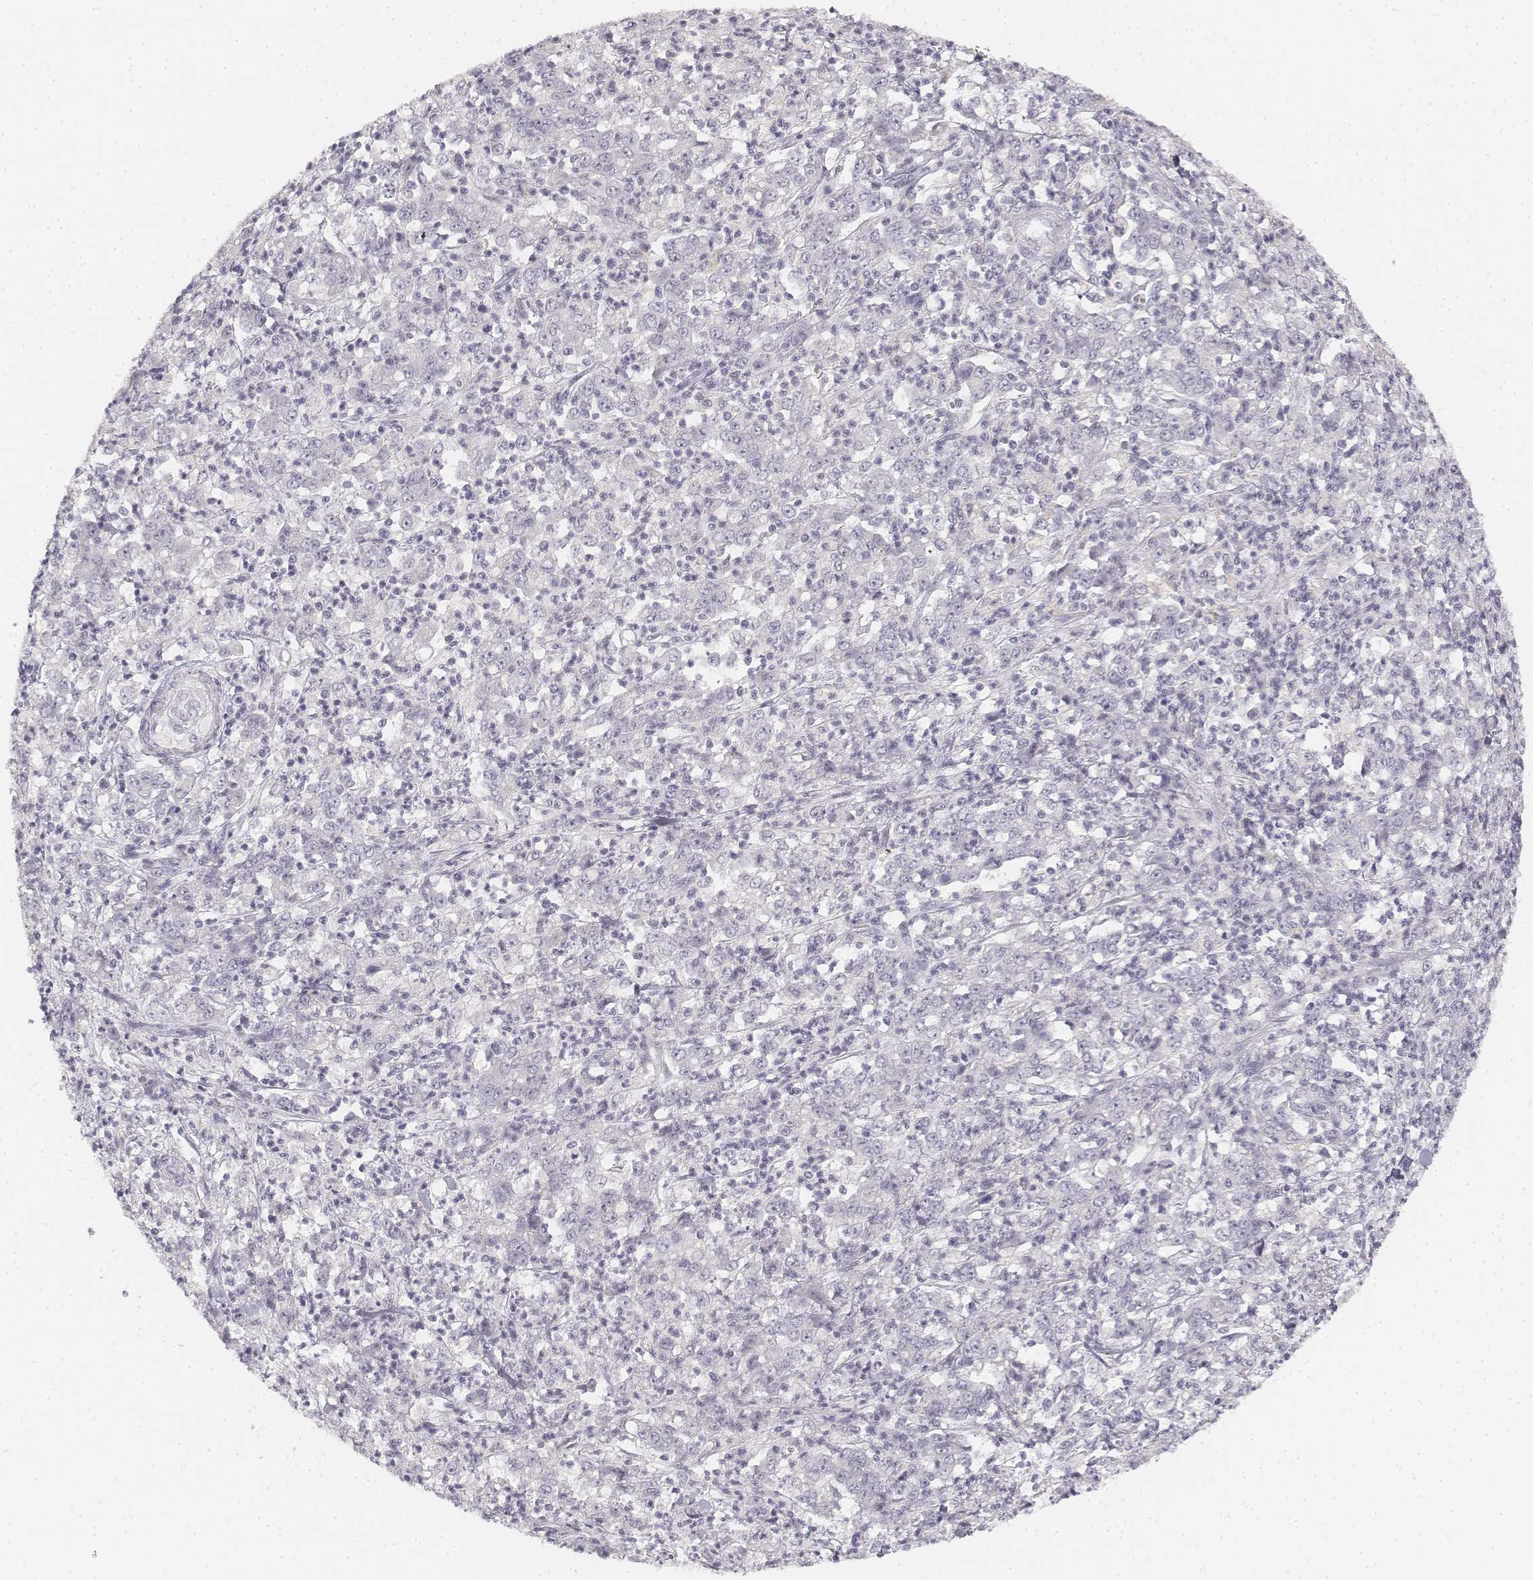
{"staining": {"intensity": "negative", "quantity": "none", "location": "none"}, "tissue": "stomach cancer", "cell_type": "Tumor cells", "image_type": "cancer", "snomed": [{"axis": "morphology", "description": "Adenocarcinoma, NOS"}, {"axis": "topography", "description": "Stomach, lower"}], "caption": "There is no significant positivity in tumor cells of stomach cancer.", "gene": "DSG4", "patient": {"sex": "female", "age": 71}}